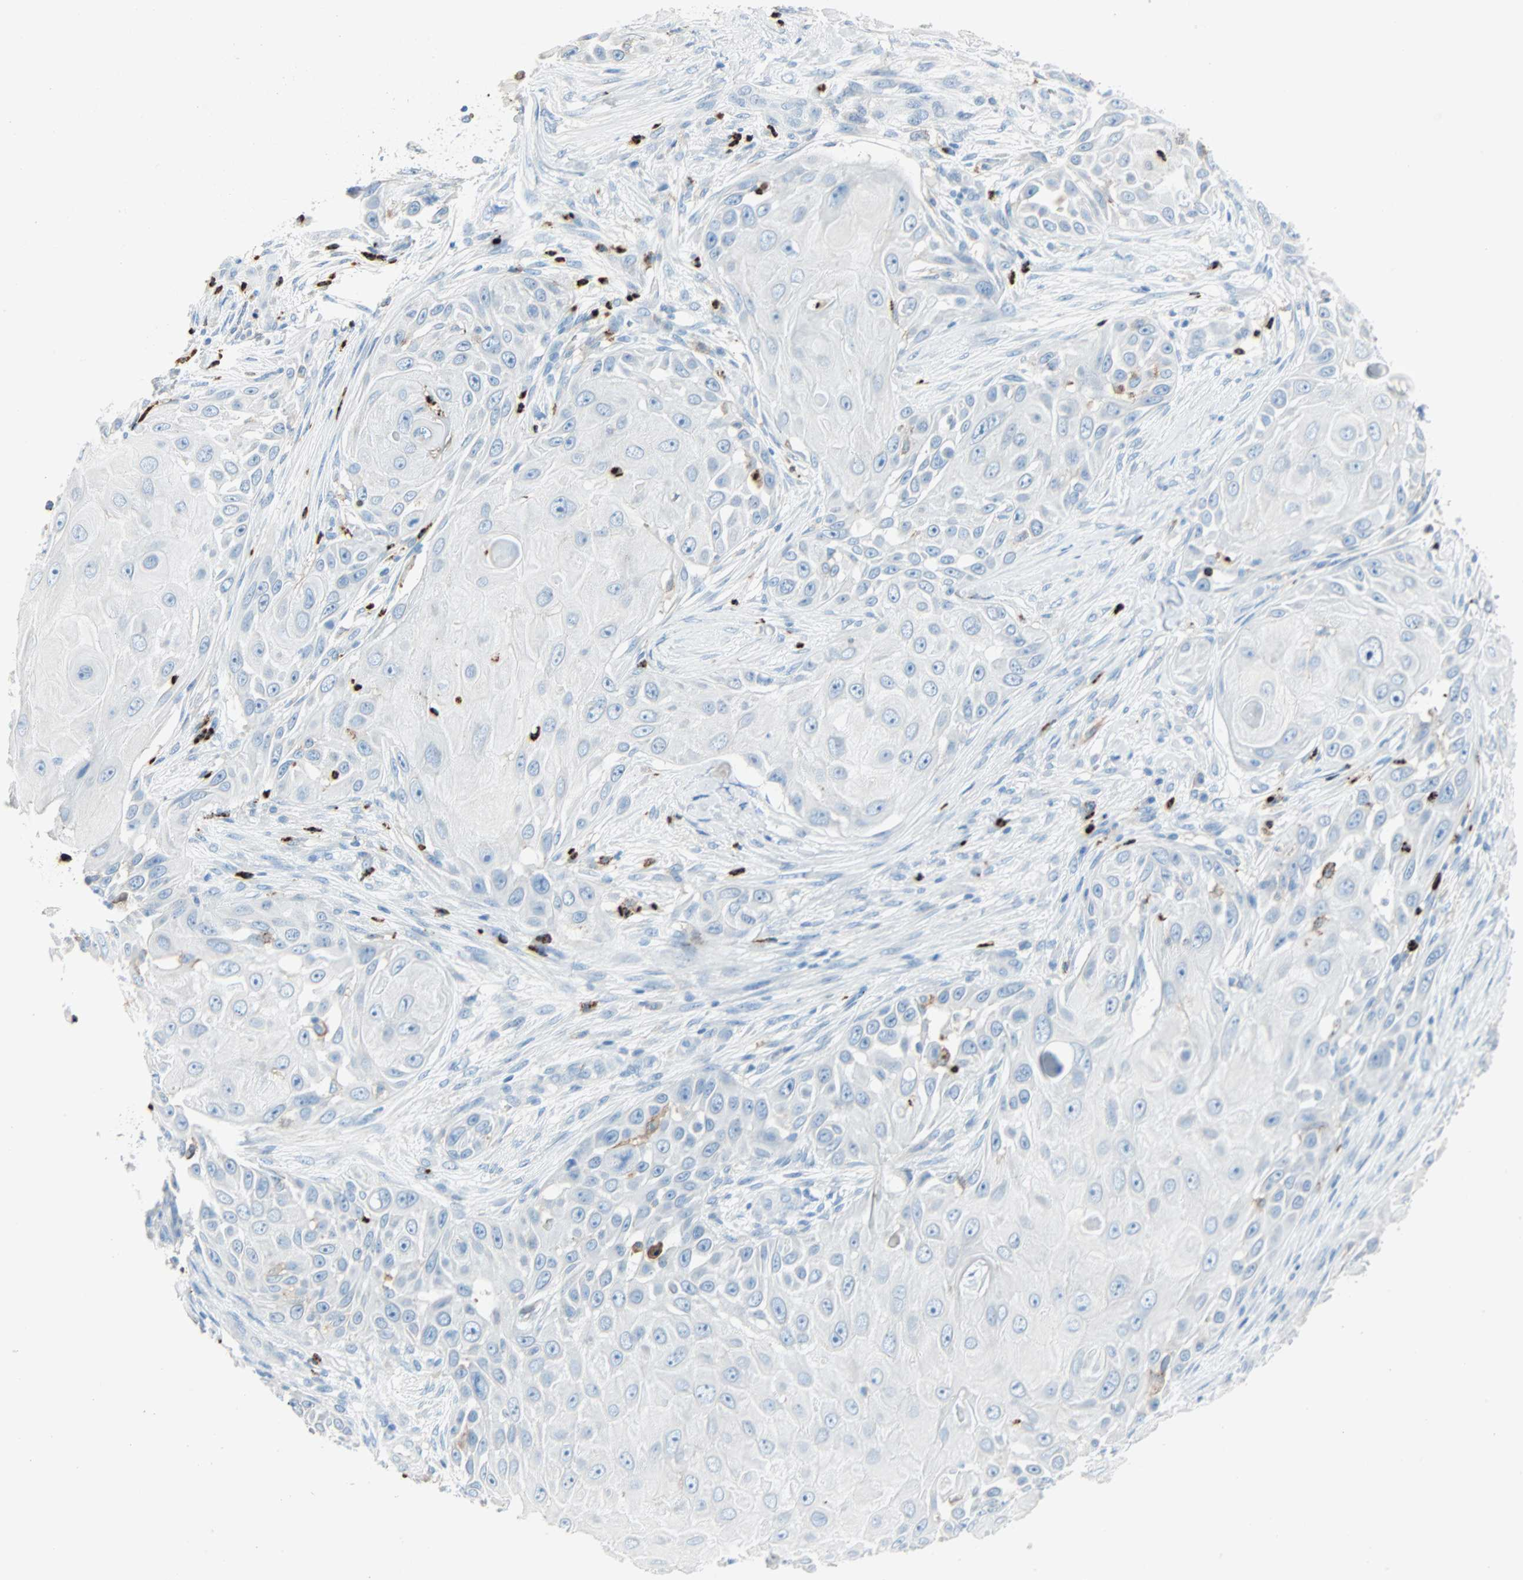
{"staining": {"intensity": "negative", "quantity": "none", "location": "none"}, "tissue": "skin cancer", "cell_type": "Tumor cells", "image_type": "cancer", "snomed": [{"axis": "morphology", "description": "Squamous cell carcinoma, NOS"}, {"axis": "topography", "description": "Skin"}], "caption": "This is an immunohistochemistry micrograph of human skin cancer. There is no expression in tumor cells.", "gene": "CLEC4A", "patient": {"sex": "female", "age": 44}}